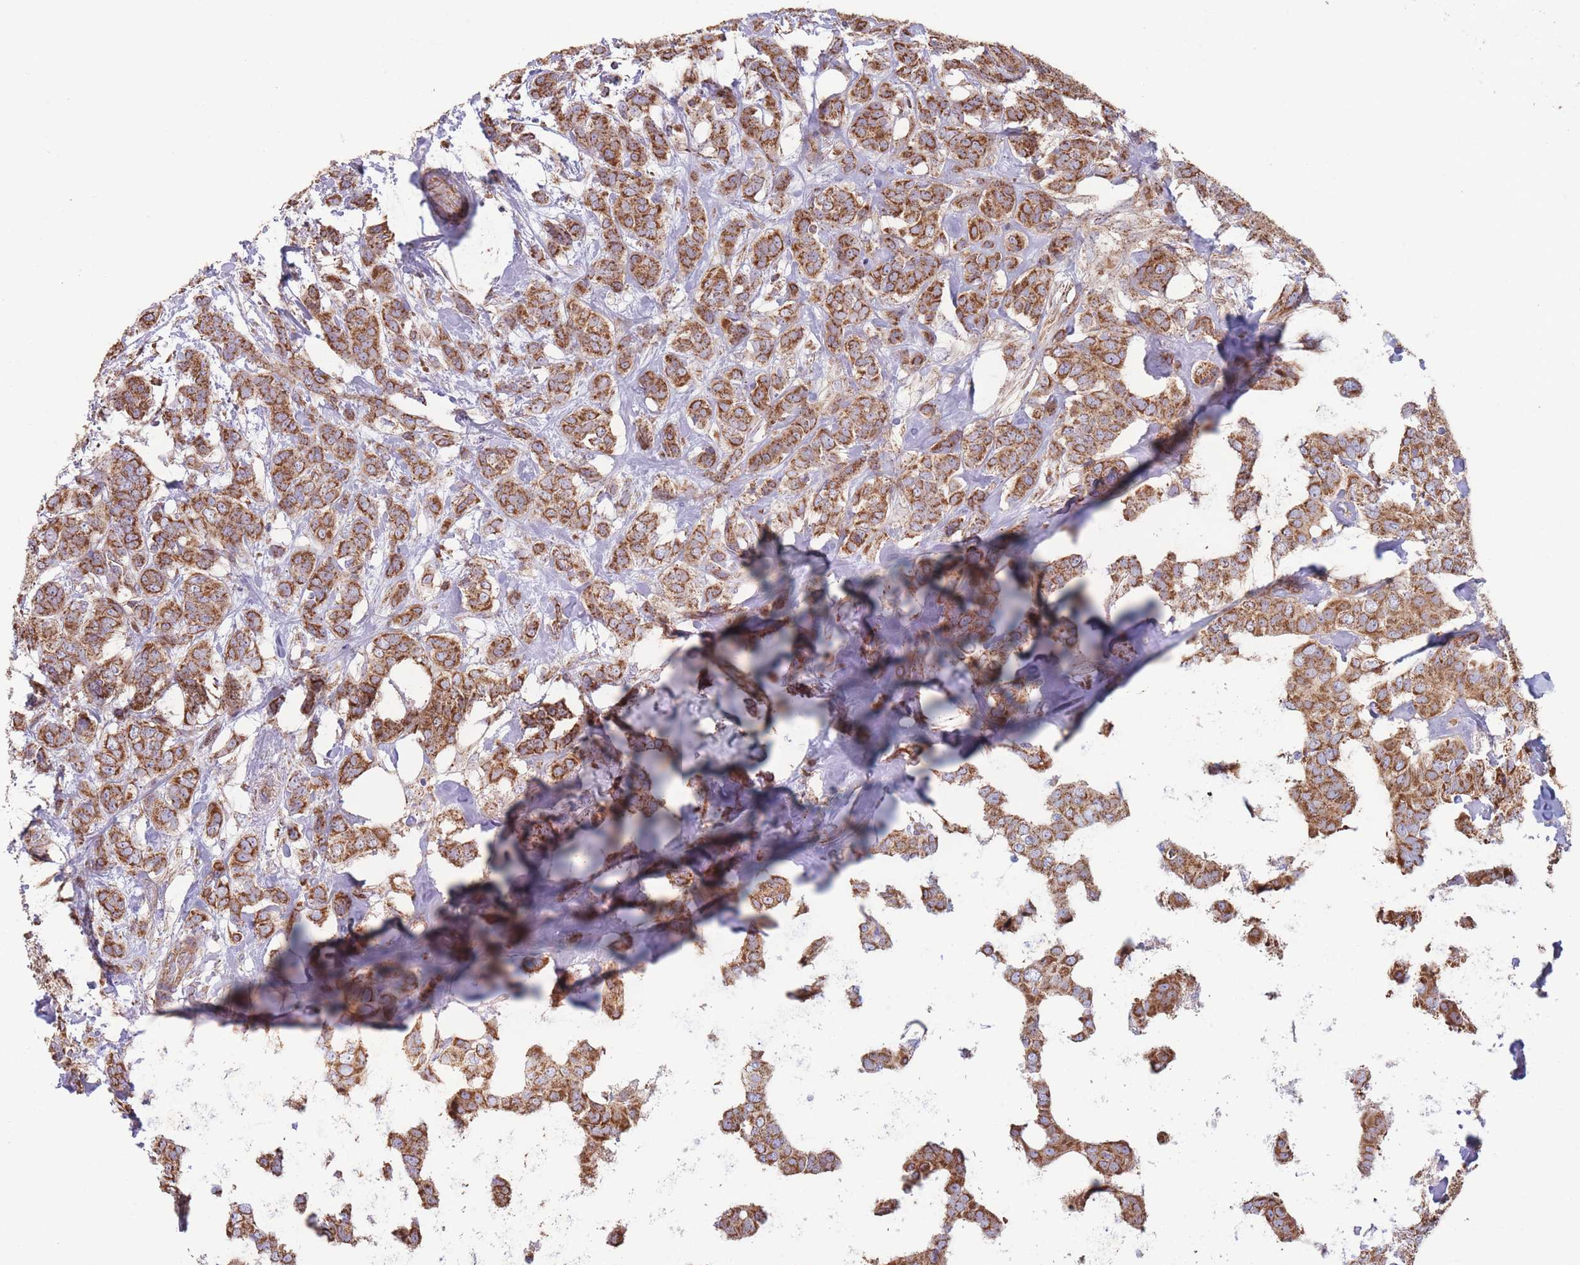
{"staining": {"intensity": "strong", "quantity": ">75%", "location": "cytoplasmic/membranous"}, "tissue": "breast cancer", "cell_type": "Tumor cells", "image_type": "cancer", "snomed": [{"axis": "morphology", "description": "Duct carcinoma"}, {"axis": "topography", "description": "Breast"}], "caption": "Protein analysis of breast cancer tissue demonstrates strong cytoplasmic/membranous positivity in about >75% of tumor cells. (DAB (3,3'-diaminobenzidine) IHC, brown staining for protein, blue staining for nuclei).", "gene": "KIF16B", "patient": {"sex": "female", "age": 72}}